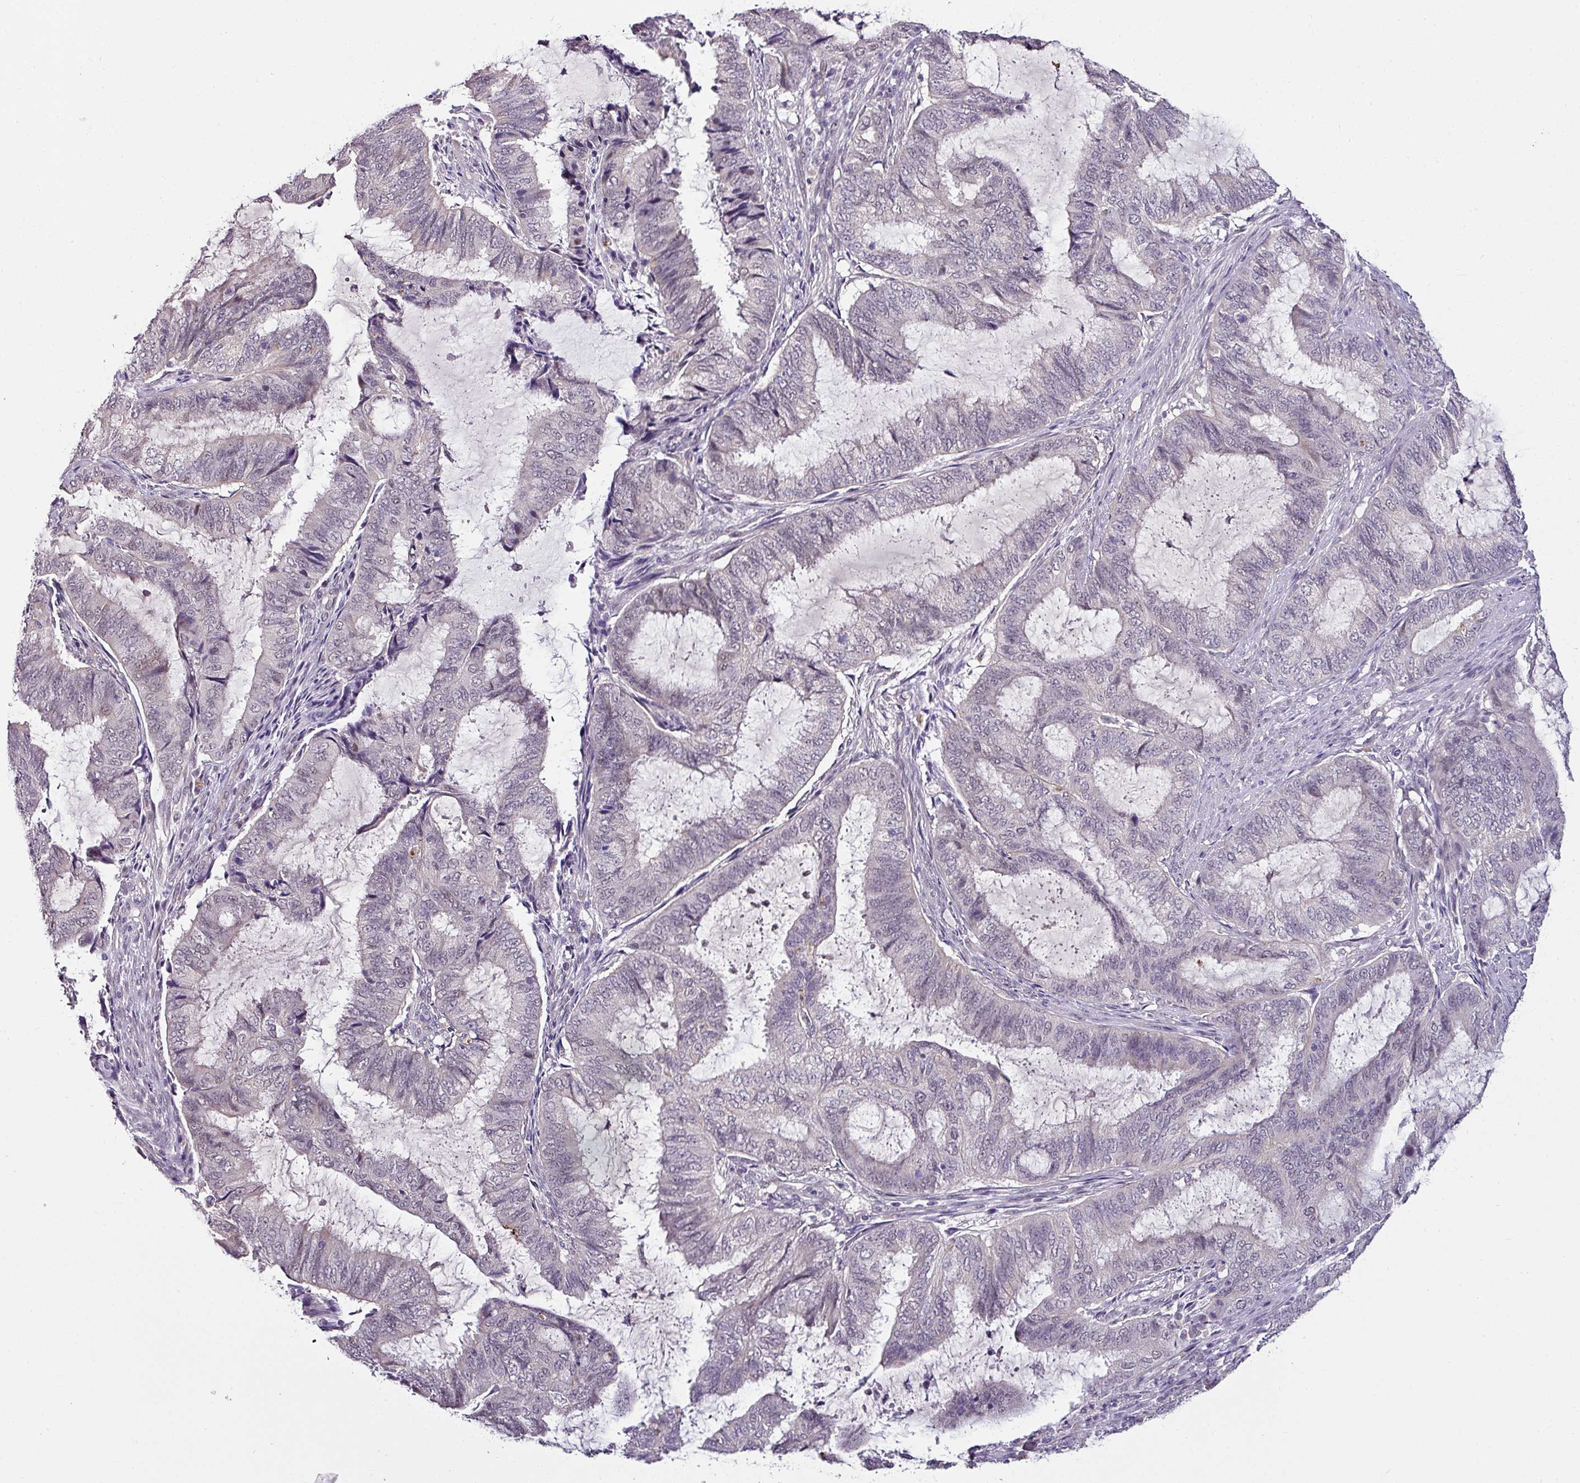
{"staining": {"intensity": "weak", "quantity": "<25%", "location": "cytoplasmic/membranous,nuclear"}, "tissue": "endometrial cancer", "cell_type": "Tumor cells", "image_type": "cancer", "snomed": [{"axis": "morphology", "description": "Adenocarcinoma, NOS"}, {"axis": "topography", "description": "Endometrium"}], "caption": "This is an IHC image of human endometrial cancer. There is no positivity in tumor cells.", "gene": "NAPSA", "patient": {"sex": "female", "age": 51}}